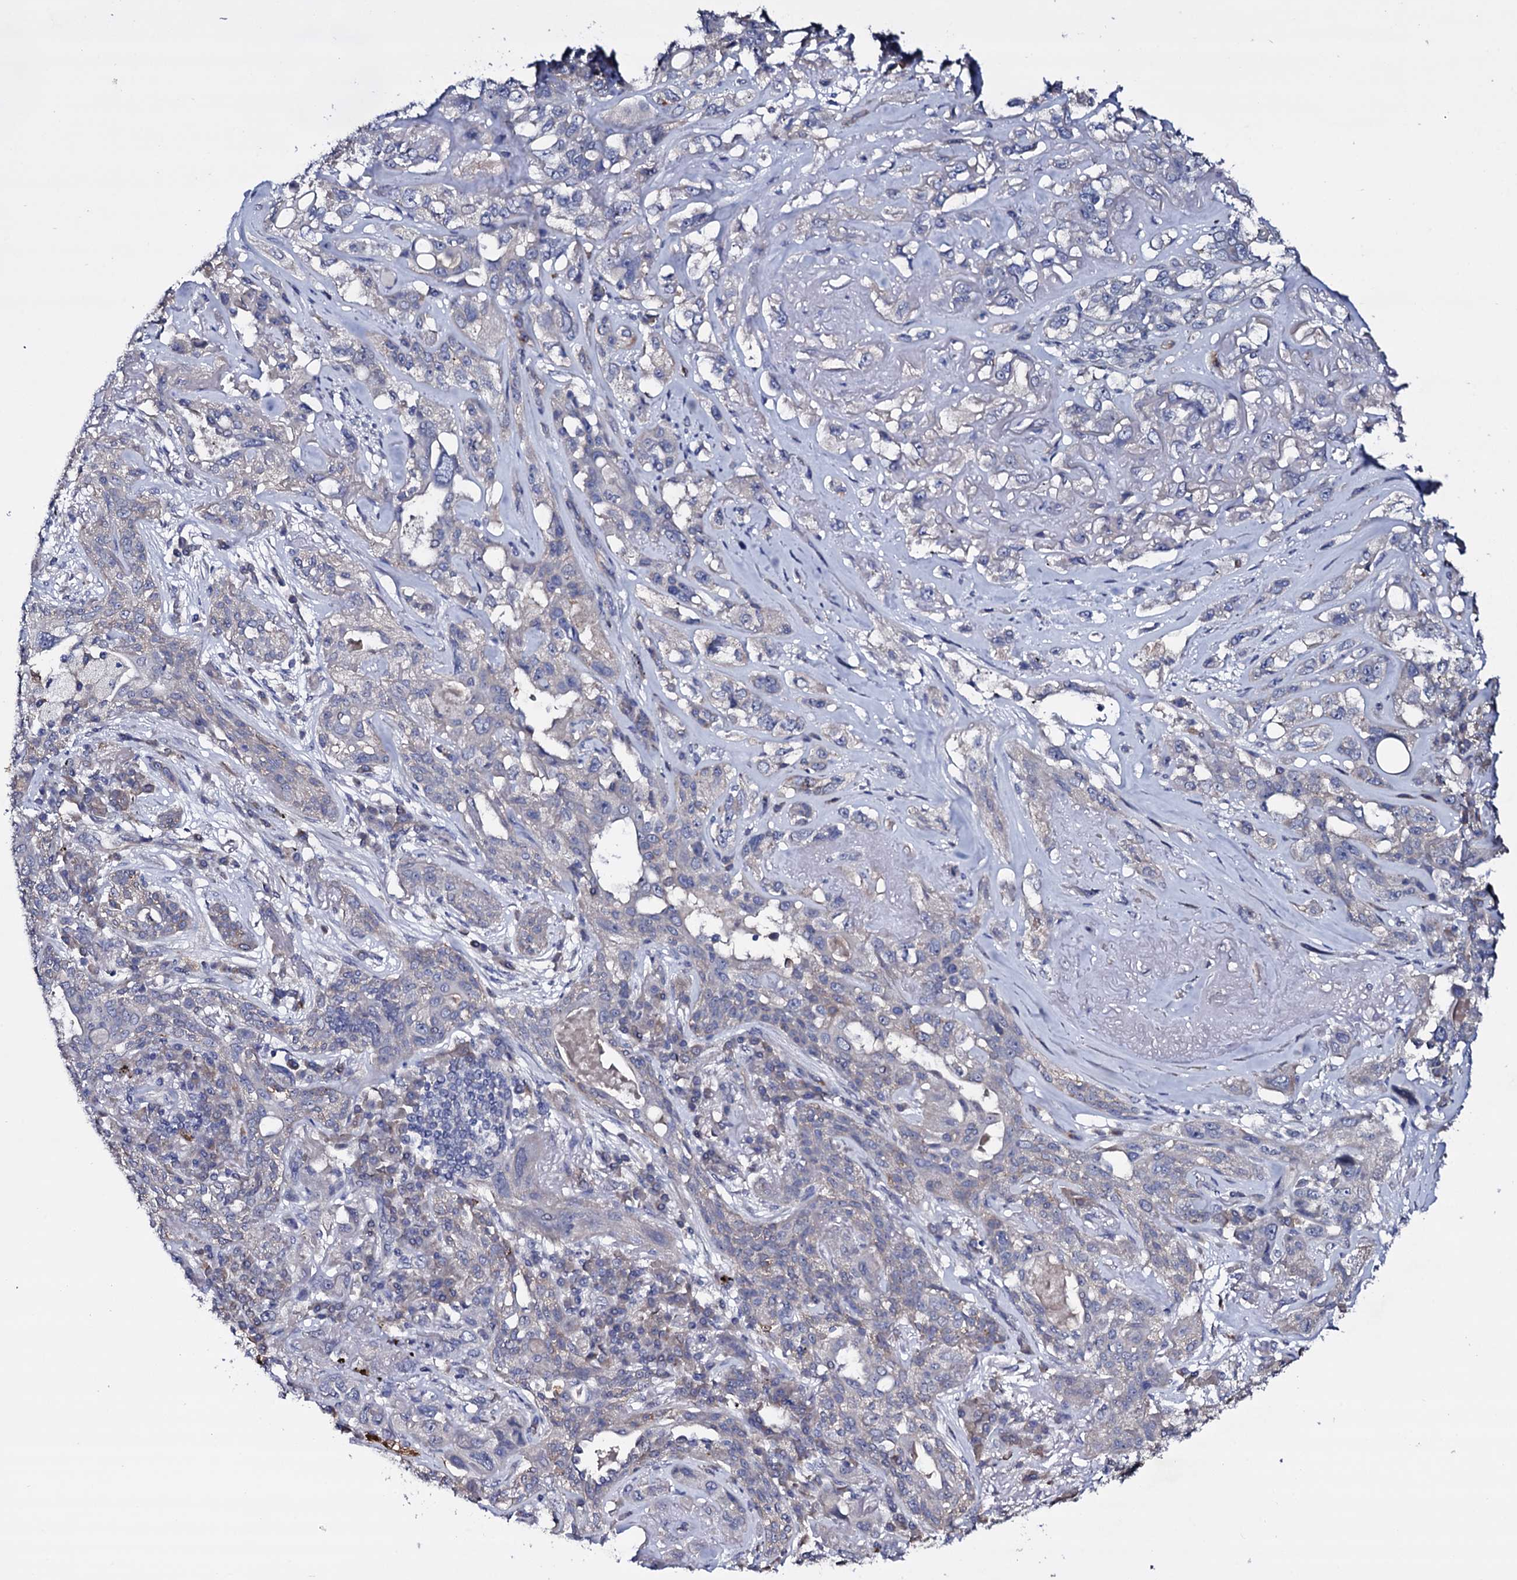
{"staining": {"intensity": "negative", "quantity": "none", "location": "none"}, "tissue": "lung cancer", "cell_type": "Tumor cells", "image_type": "cancer", "snomed": [{"axis": "morphology", "description": "Squamous cell carcinoma, NOS"}, {"axis": "topography", "description": "Lung"}], "caption": "Micrograph shows no protein expression in tumor cells of squamous cell carcinoma (lung) tissue.", "gene": "BCL2L14", "patient": {"sex": "female", "age": 70}}